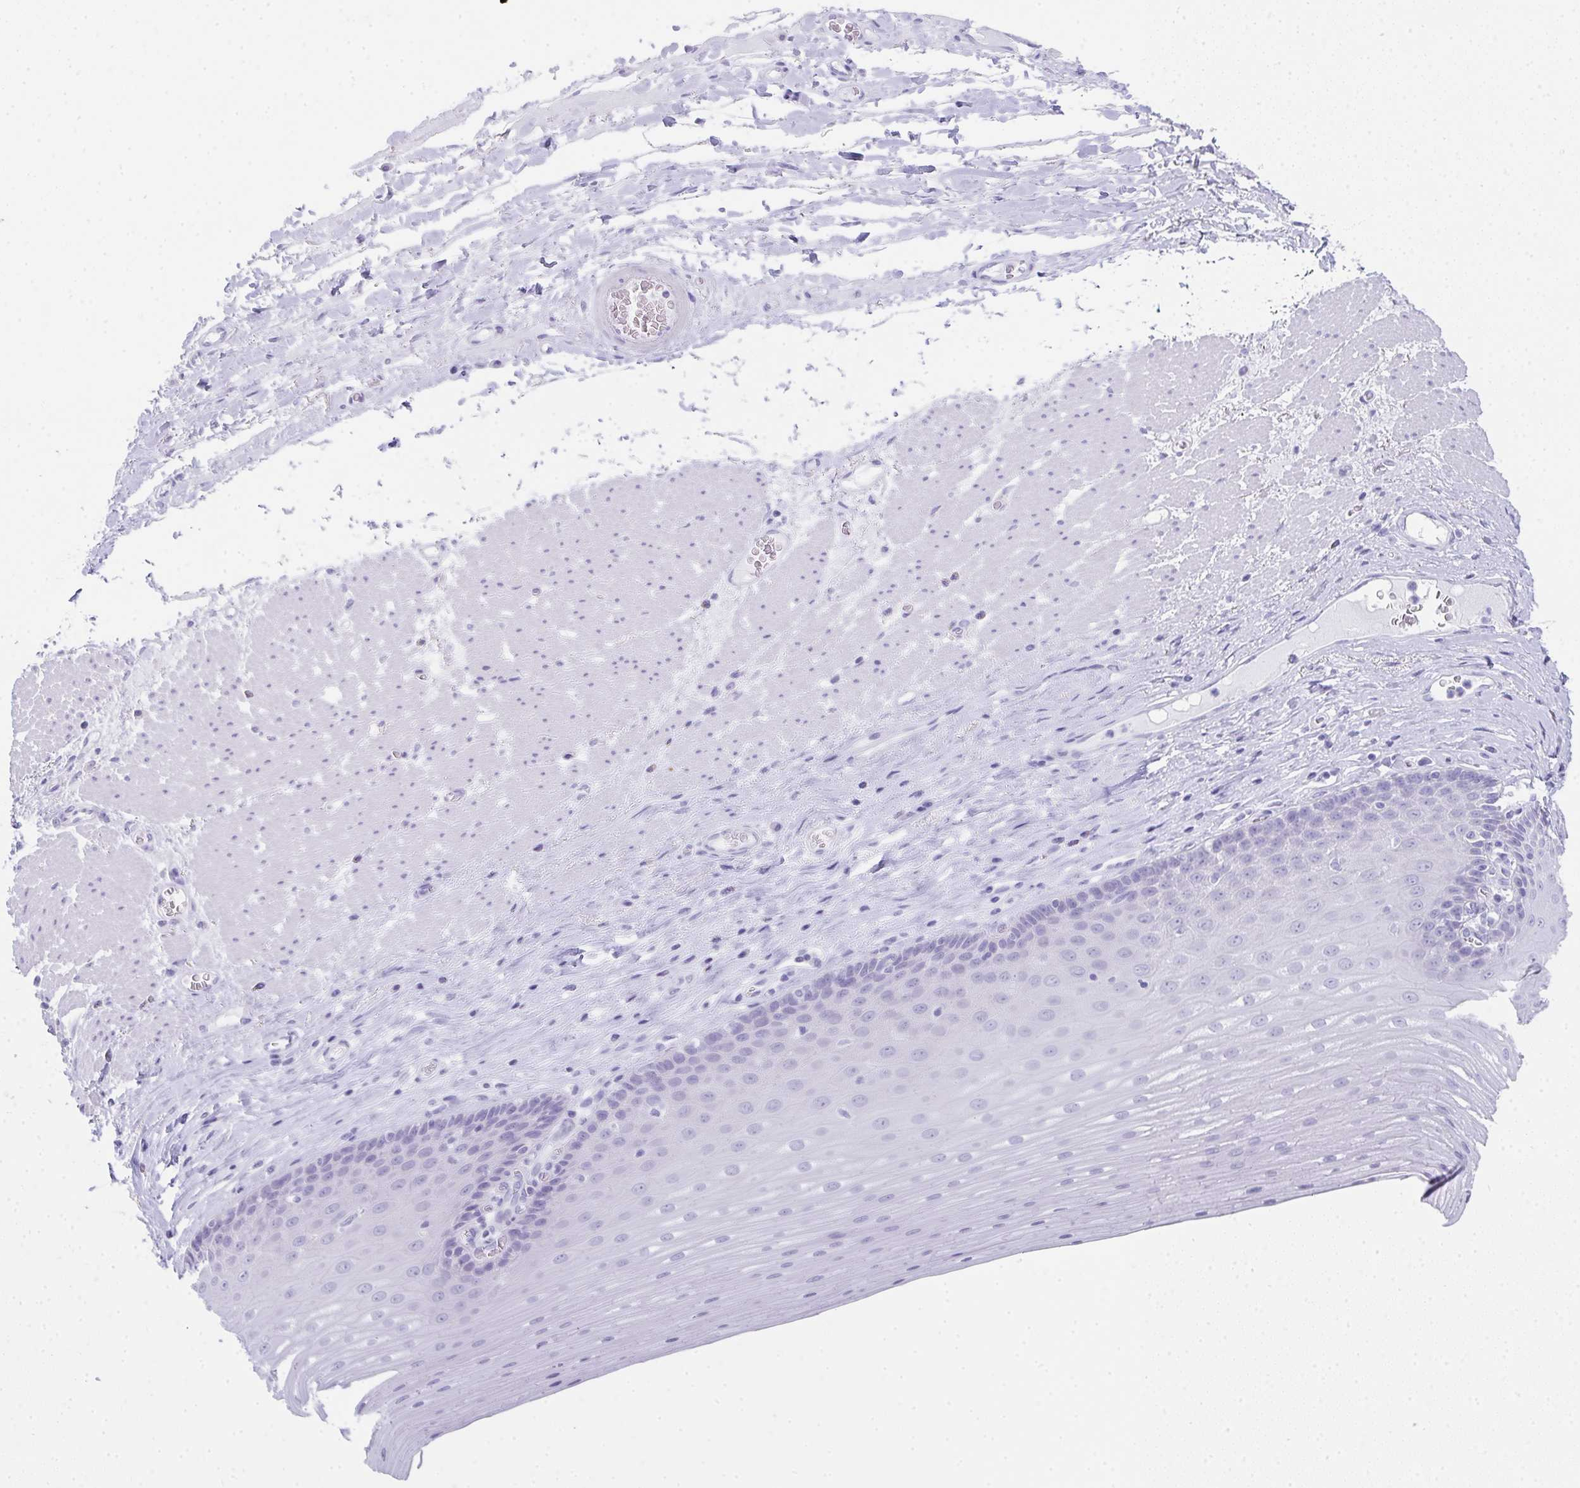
{"staining": {"intensity": "negative", "quantity": "none", "location": "none"}, "tissue": "esophagus", "cell_type": "Squamous epithelial cells", "image_type": "normal", "snomed": [{"axis": "morphology", "description": "Normal tissue, NOS"}, {"axis": "topography", "description": "Esophagus"}], "caption": "This micrograph is of normal esophagus stained with immunohistochemistry (IHC) to label a protein in brown with the nuclei are counter-stained blue. There is no staining in squamous epithelial cells. (DAB immunohistochemistry (IHC), high magnification).", "gene": "RLF", "patient": {"sex": "male", "age": 62}}